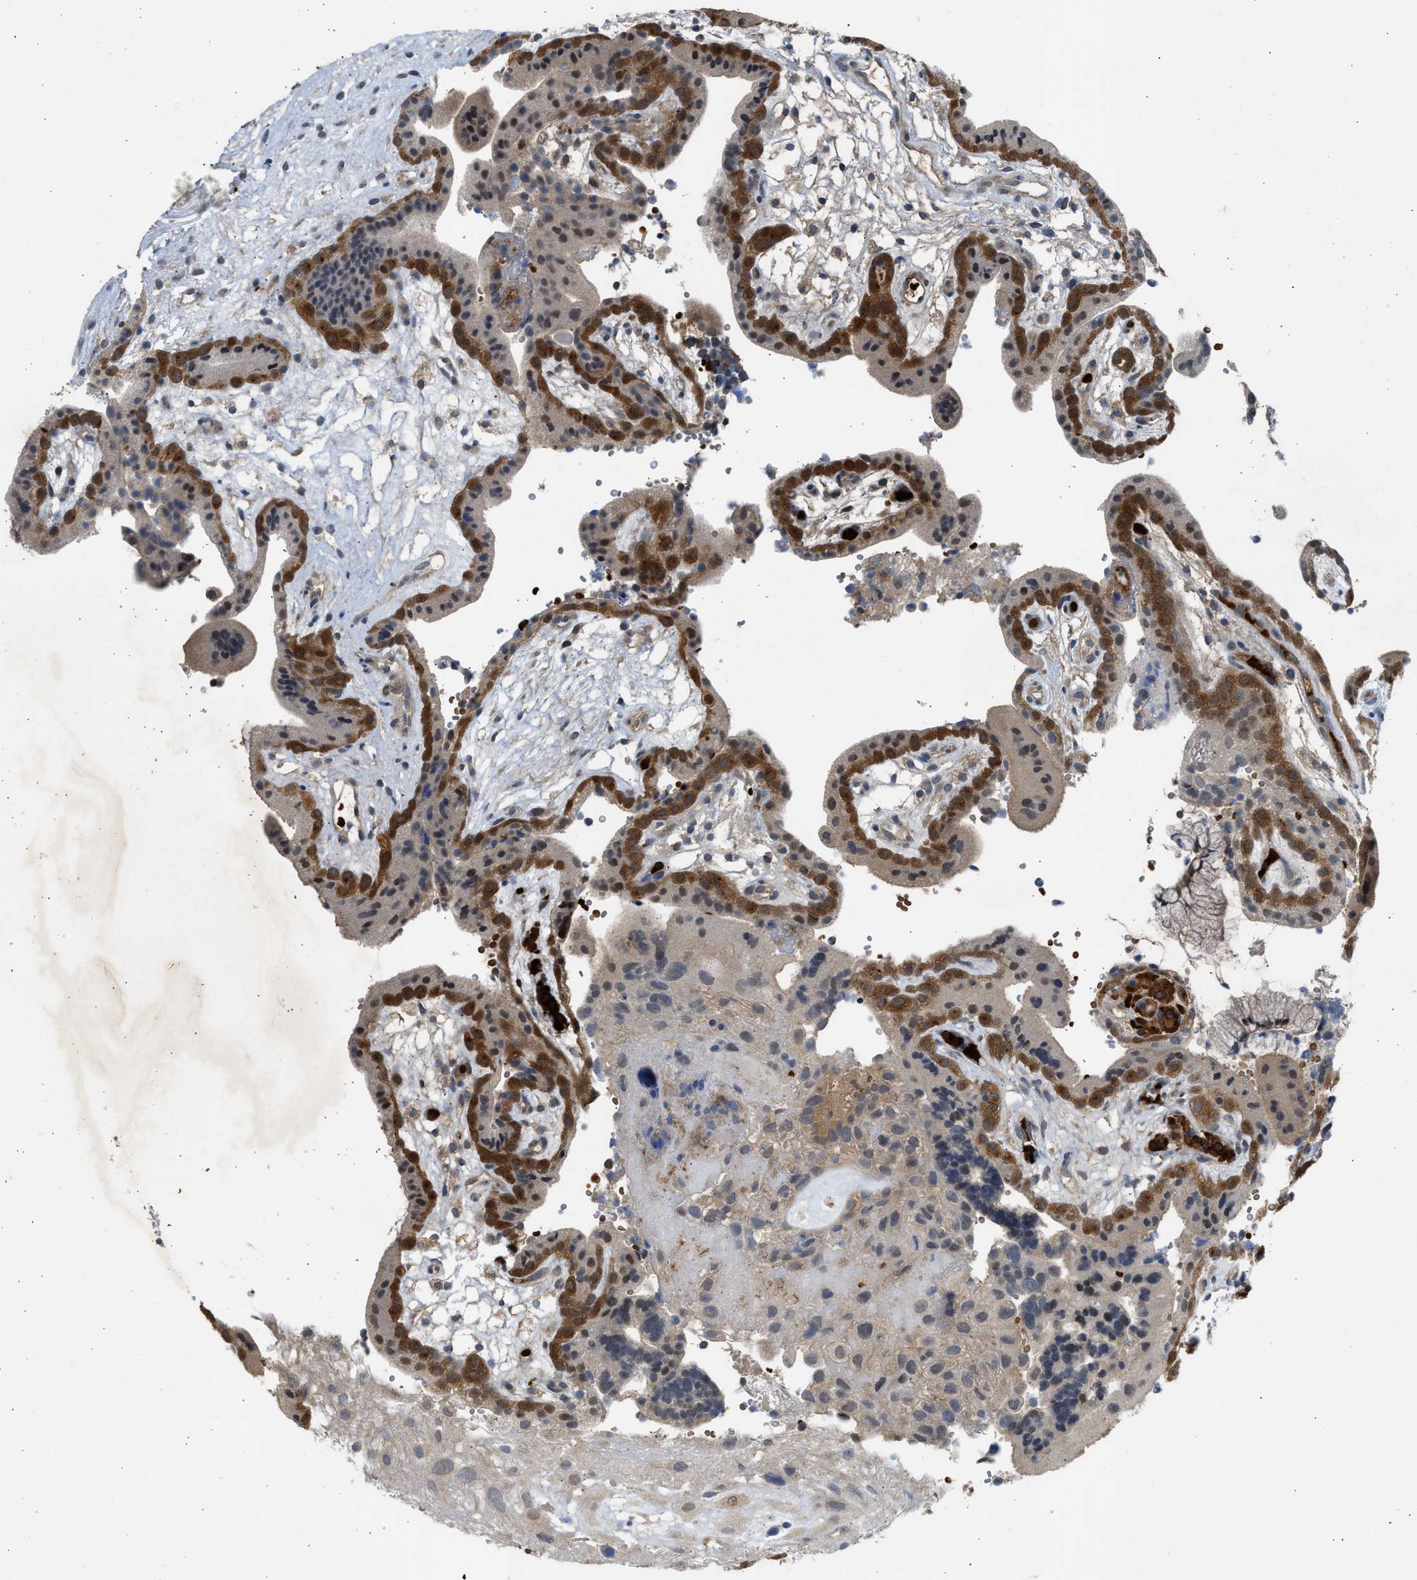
{"staining": {"intensity": "moderate", "quantity": ">75%", "location": "cytoplasmic/membranous"}, "tissue": "placenta", "cell_type": "Decidual cells", "image_type": "normal", "snomed": [{"axis": "morphology", "description": "Normal tissue, NOS"}, {"axis": "topography", "description": "Placenta"}], "caption": "Moderate cytoplasmic/membranous protein expression is appreciated in approximately >75% of decidual cells in placenta. (DAB (3,3'-diaminobenzidine) IHC with brightfield microscopy, high magnification).", "gene": "MAPK7", "patient": {"sex": "female", "age": 18}}